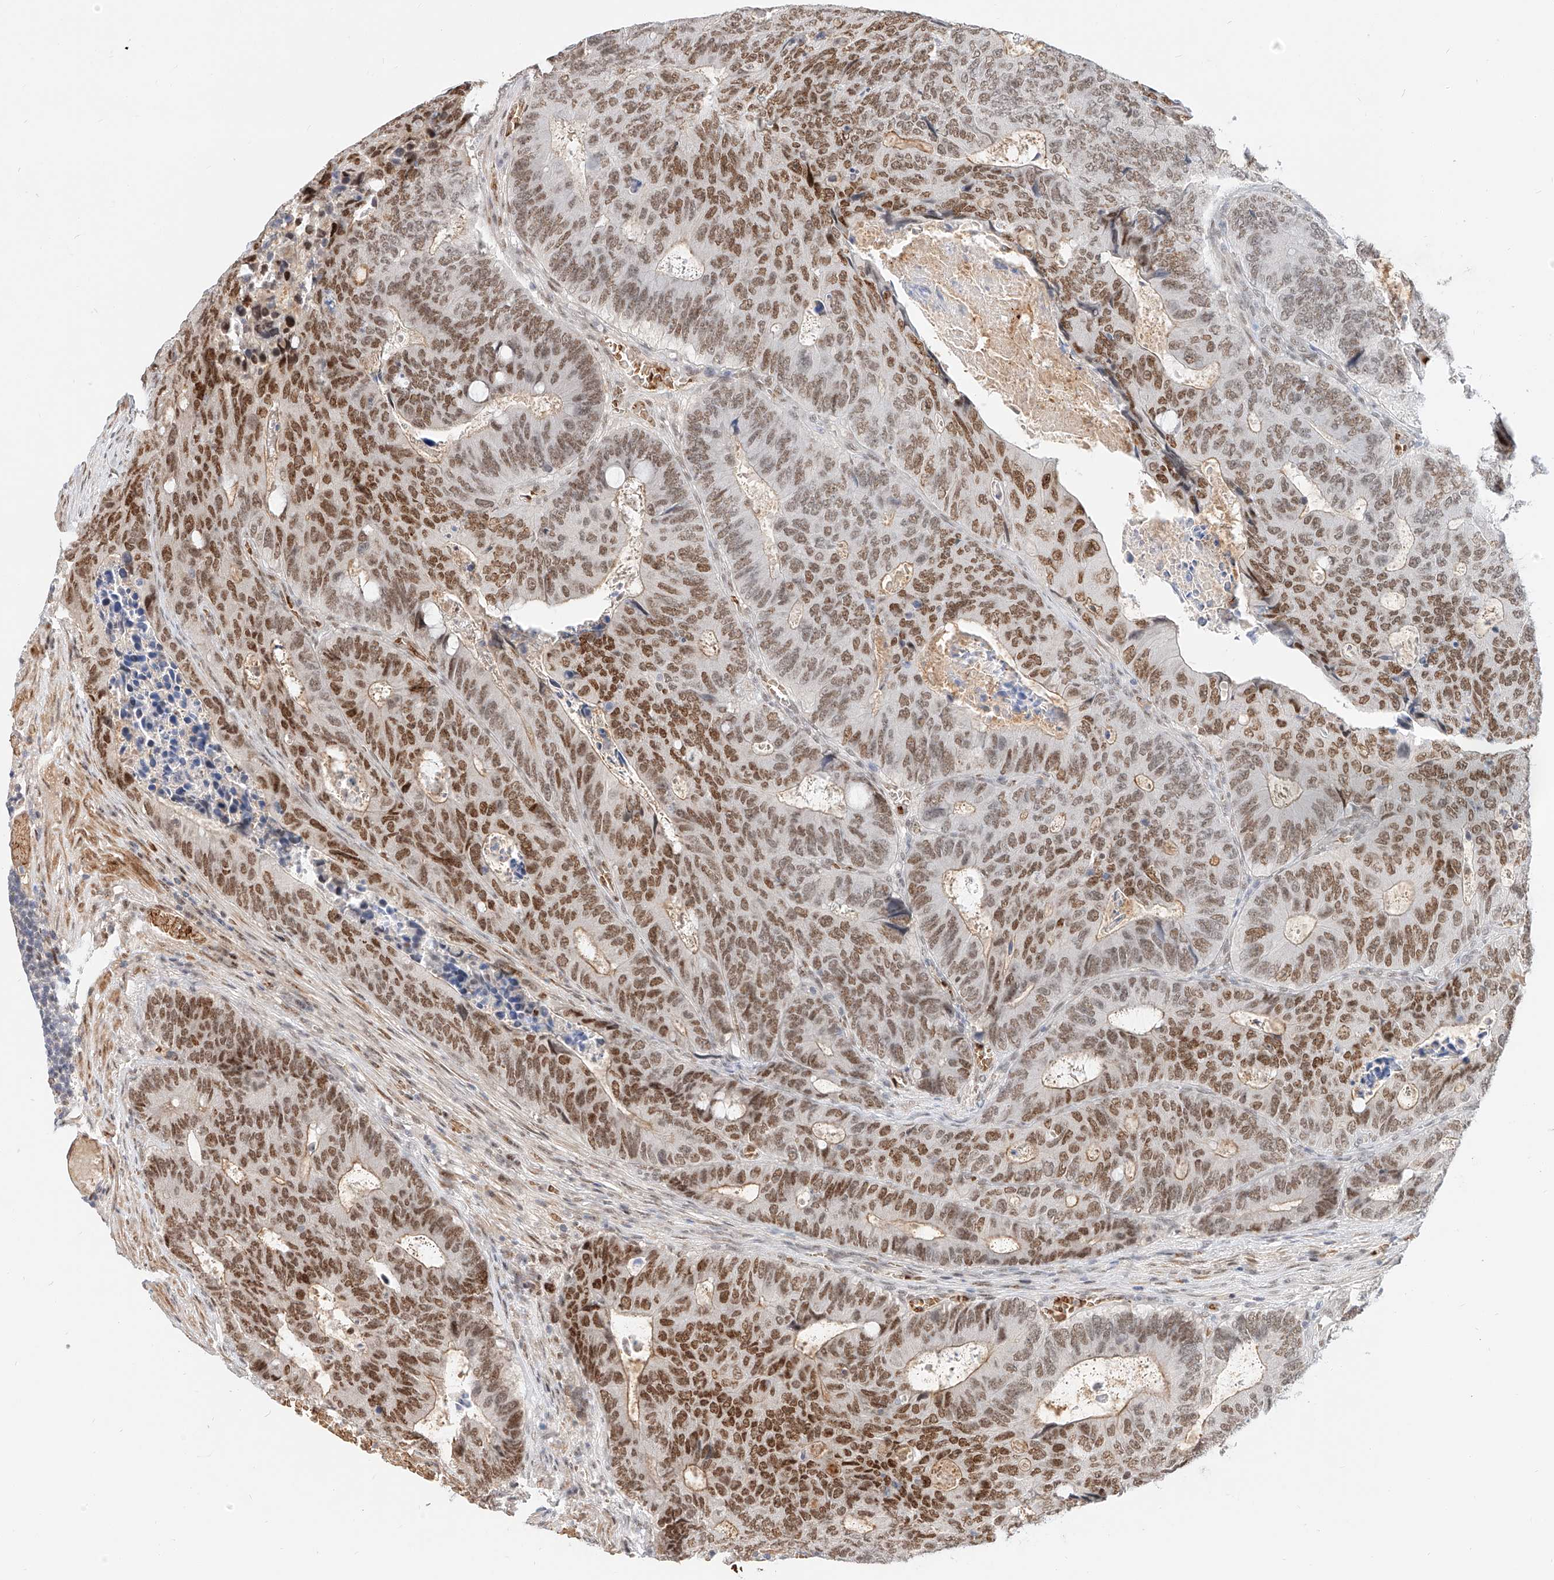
{"staining": {"intensity": "moderate", "quantity": ">75%", "location": "nuclear"}, "tissue": "colorectal cancer", "cell_type": "Tumor cells", "image_type": "cancer", "snomed": [{"axis": "morphology", "description": "Adenocarcinoma, NOS"}, {"axis": "topography", "description": "Colon"}], "caption": "IHC staining of colorectal adenocarcinoma, which displays medium levels of moderate nuclear positivity in approximately >75% of tumor cells indicating moderate nuclear protein expression. The staining was performed using DAB (brown) for protein detection and nuclei were counterstained in hematoxylin (blue).", "gene": "CBX8", "patient": {"sex": "male", "age": 87}}